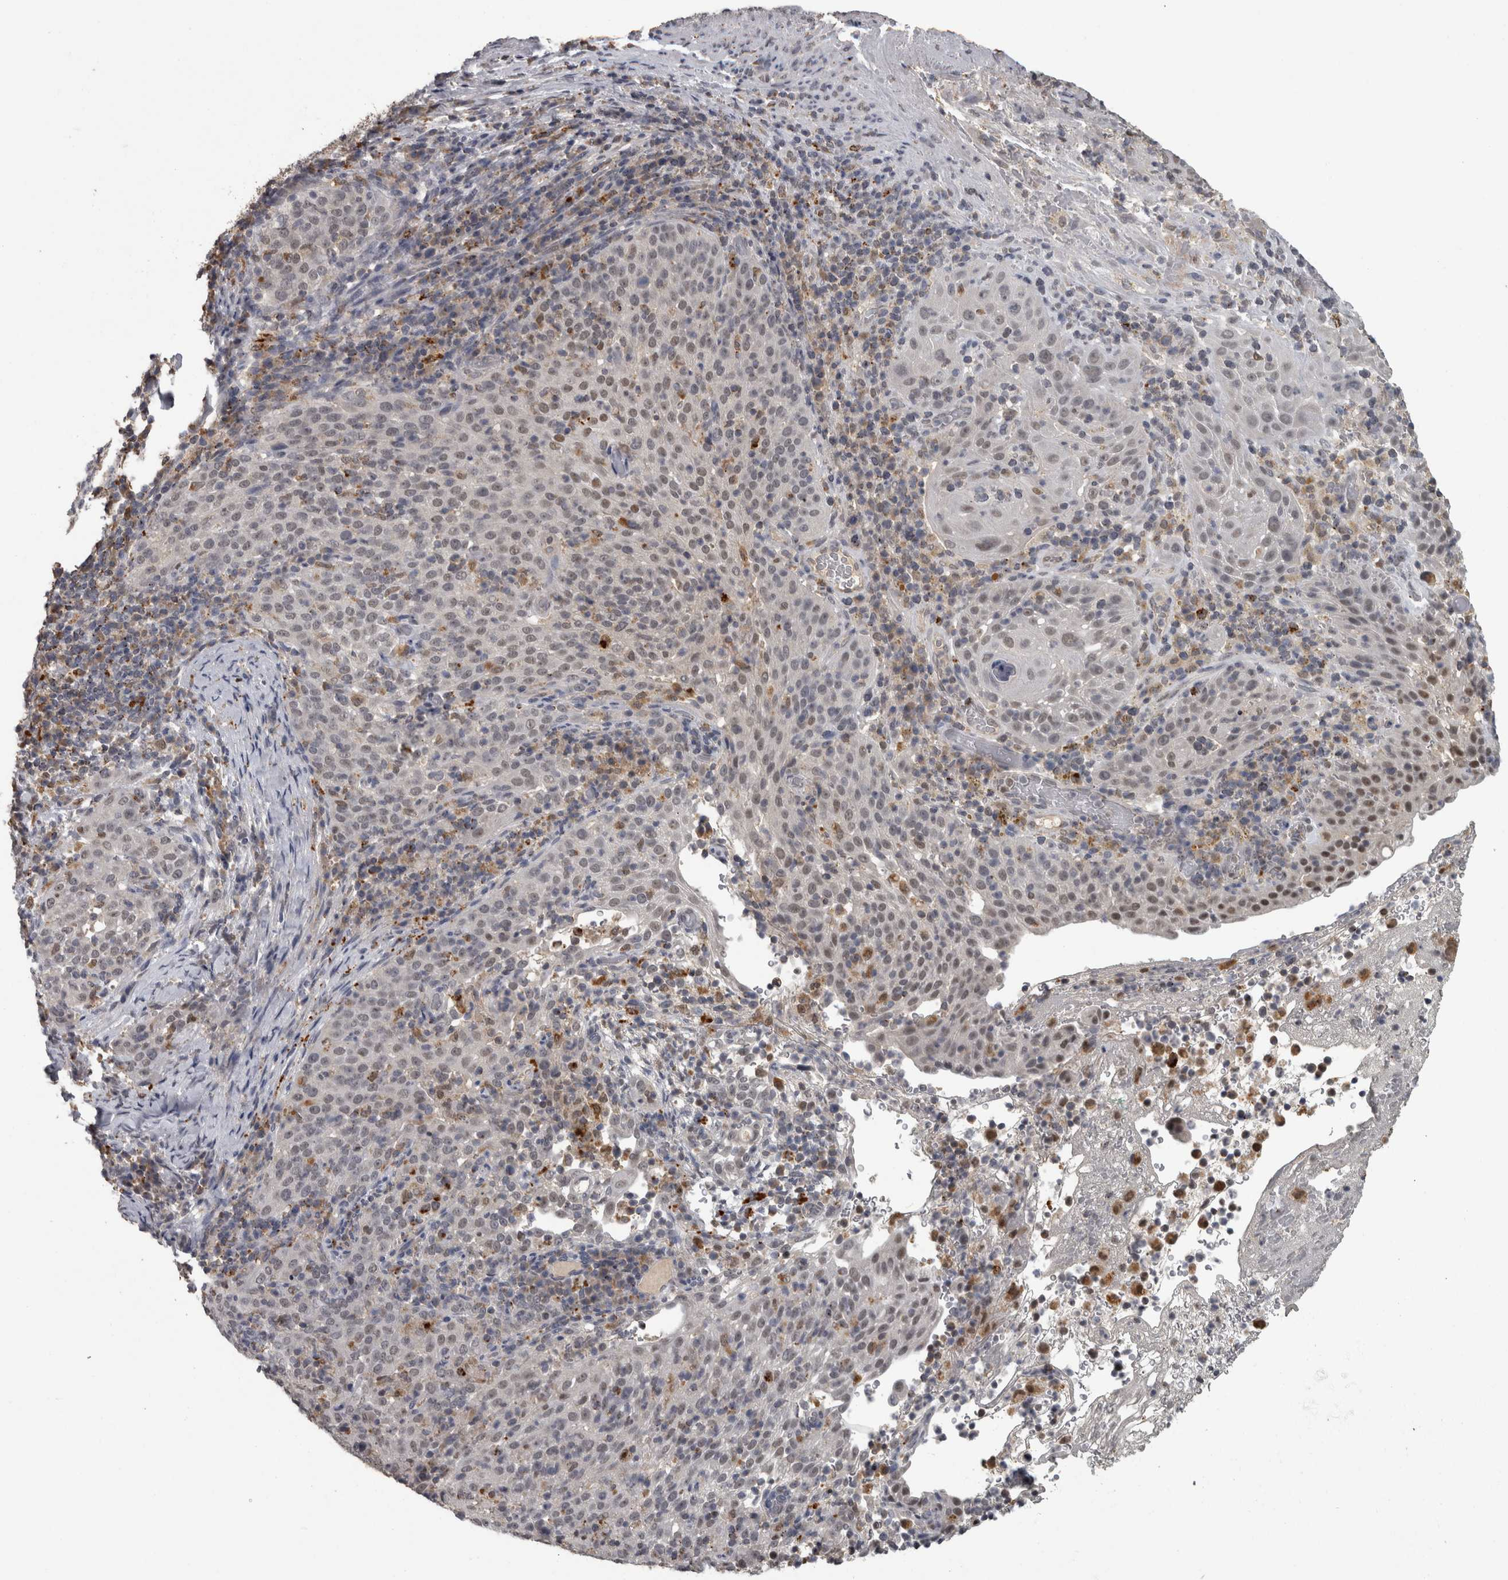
{"staining": {"intensity": "weak", "quantity": "25%-75%", "location": "nuclear"}, "tissue": "cervical cancer", "cell_type": "Tumor cells", "image_type": "cancer", "snomed": [{"axis": "morphology", "description": "Squamous cell carcinoma, NOS"}, {"axis": "topography", "description": "Cervix"}], "caption": "The immunohistochemical stain highlights weak nuclear staining in tumor cells of cervical cancer tissue.", "gene": "NAAA", "patient": {"sex": "female", "age": 51}}